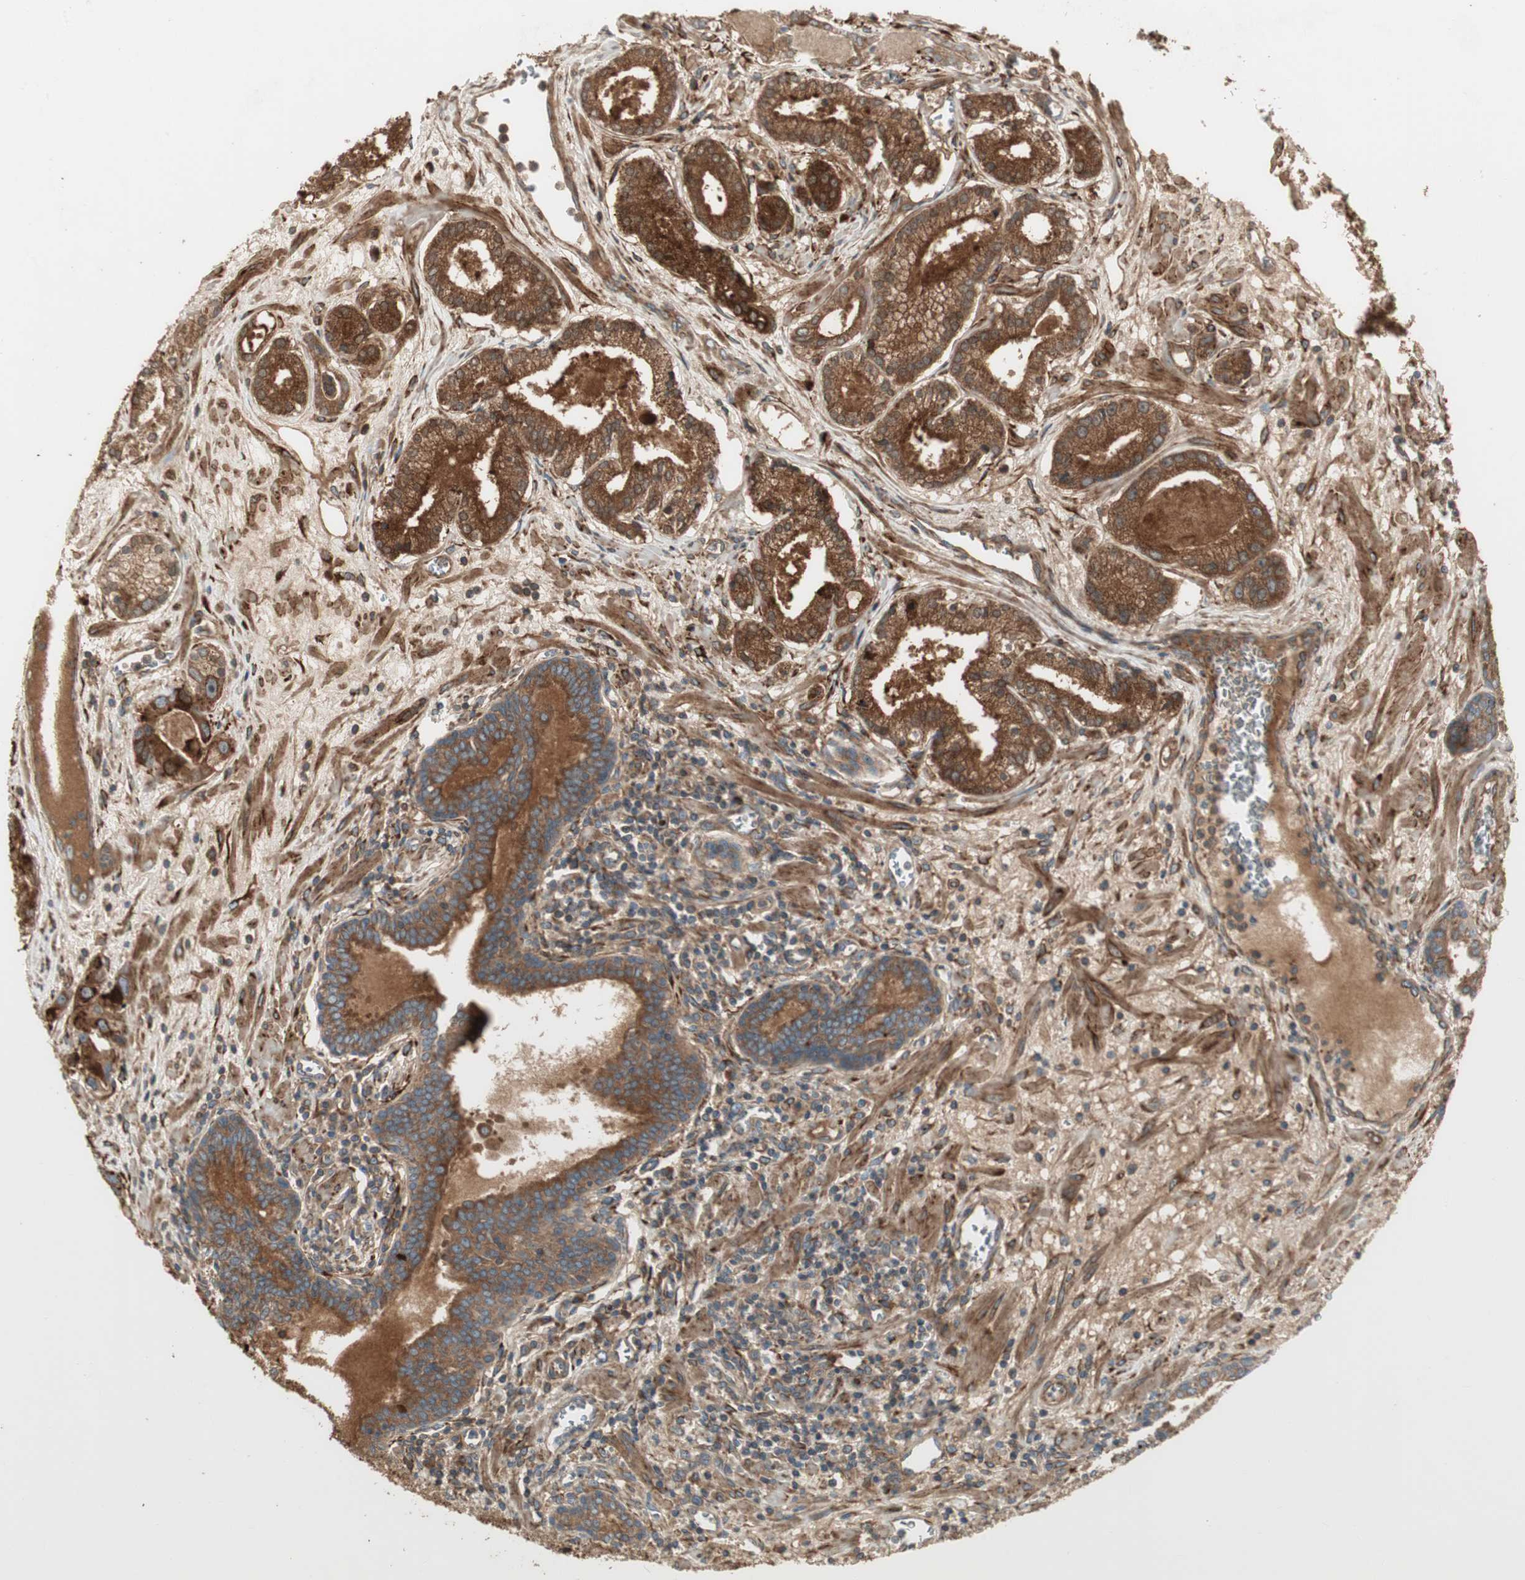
{"staining": {"intensity": "moderate", "quantity": ">75%", "location": "cytoplasmic/membranous"}, "tissue": "prostate cancer", "cell_type": "Tumor cells", "image_type": "cancer", "snomed": [{"axis": "morphology", "description": "Adenocarcinoma, Low grade"}, {"axis": "topography", "description": "Prostate"}], "caption": "A micrograph of prostate cancer (low-grade adenocarcinoma) stained for a protein exhibits moderate cytoplasmic/membranous brown staining in tumor cells. The staining was performed using DAB, with brown indicating positive protein expression. Nuclei are stained blue with hematoxylin.", "gene": "PRKG1", "patient": {"sex": "male", "age": 59}}